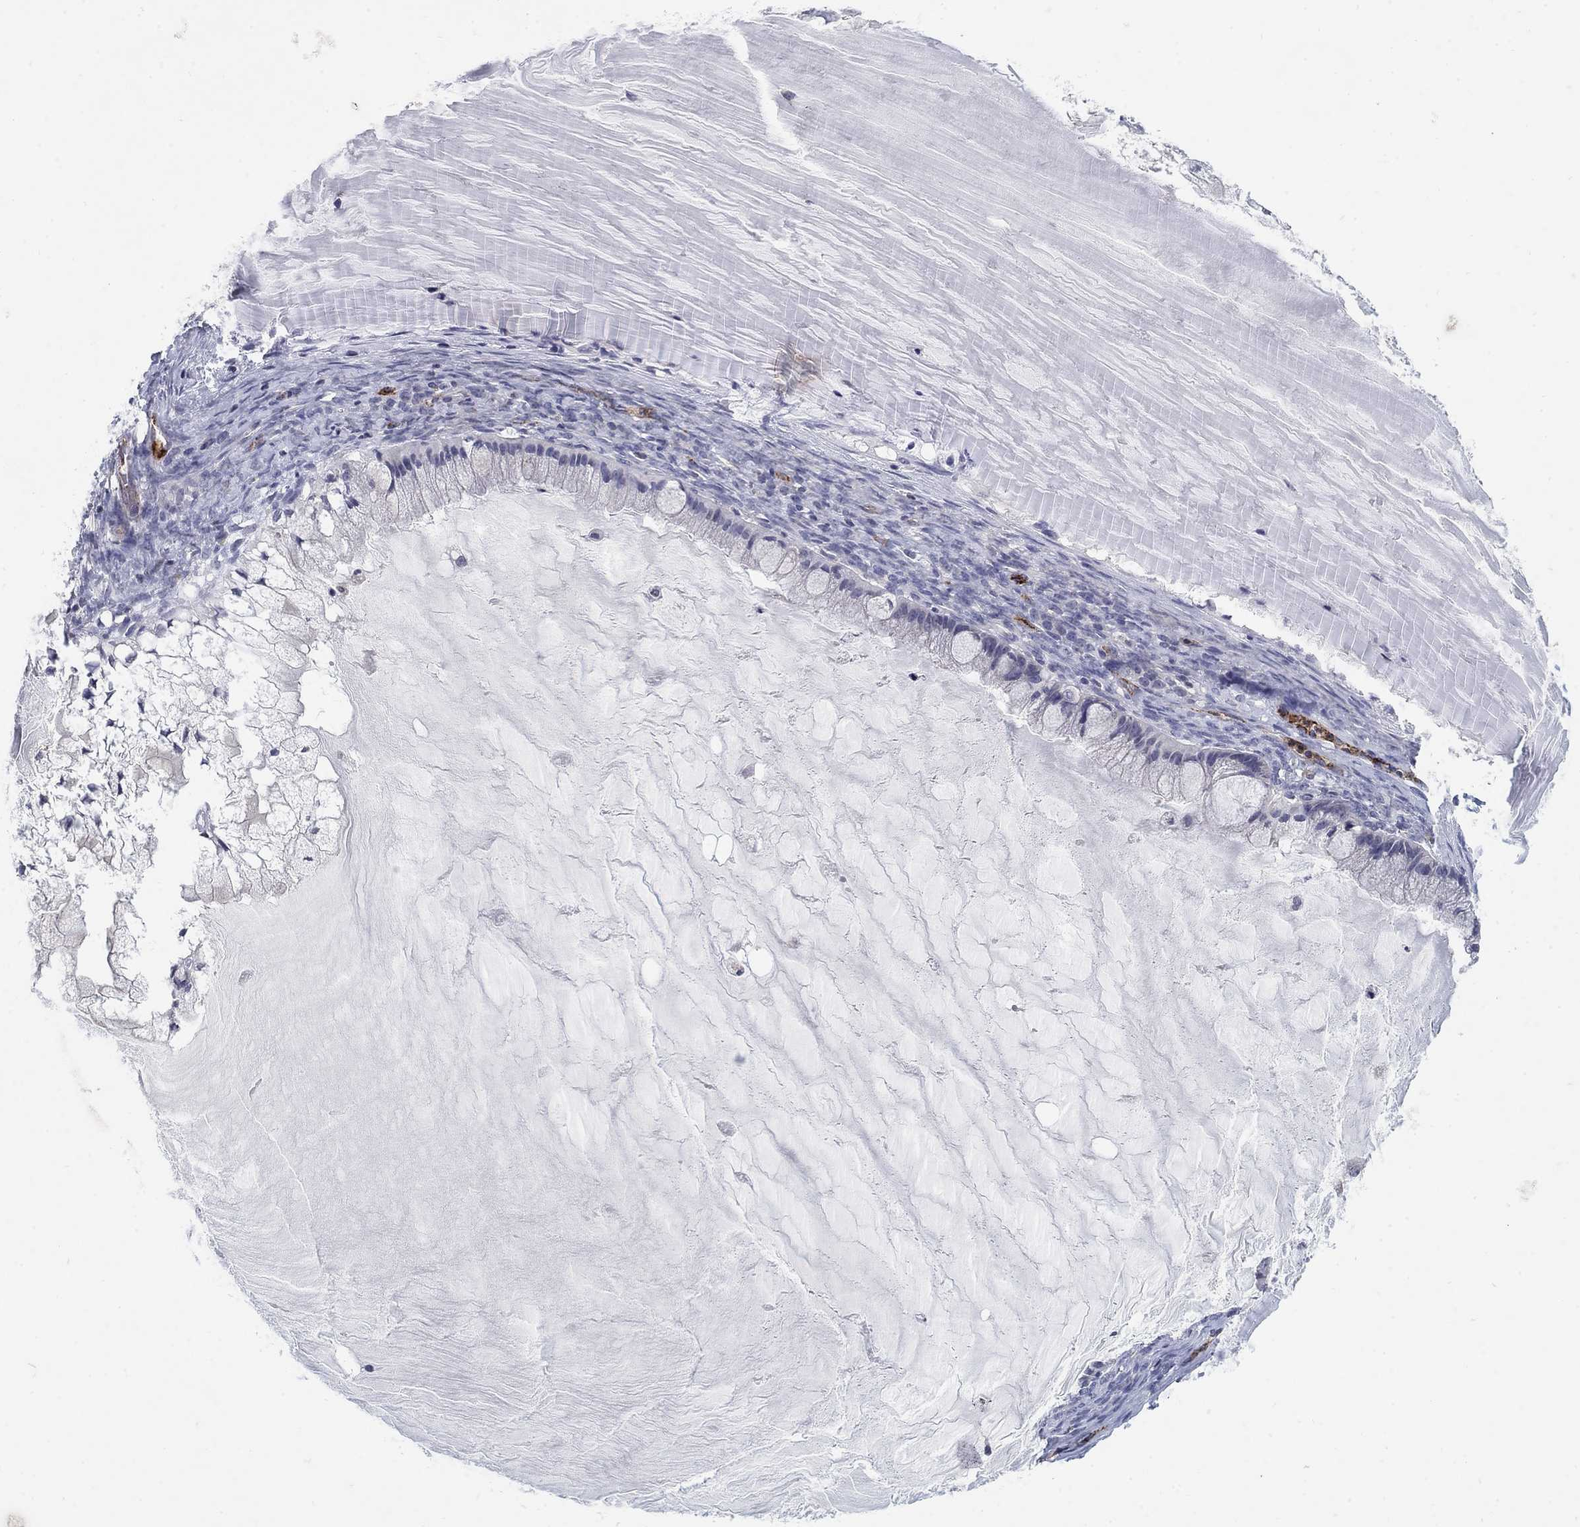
{"staining": {"intensity": "negative", "quantity": "none", "location": "none"}, "tissue": "ovarian cancer", "cell_type": "Tumor cells", "image_type": "cancer", "snomed": [{"axis": "morphology", "description": "Cystadenocarcinoma, mucinous, NOS"}, {"axis": "topography", "description": "Ovary"}], "caption": "The immunohistochemistry micrograph has no significant positivity in tumor cells of ovarian cancer tissue.", "gene": "TINAG", "patient": {"sex": "female", "age": 57}}